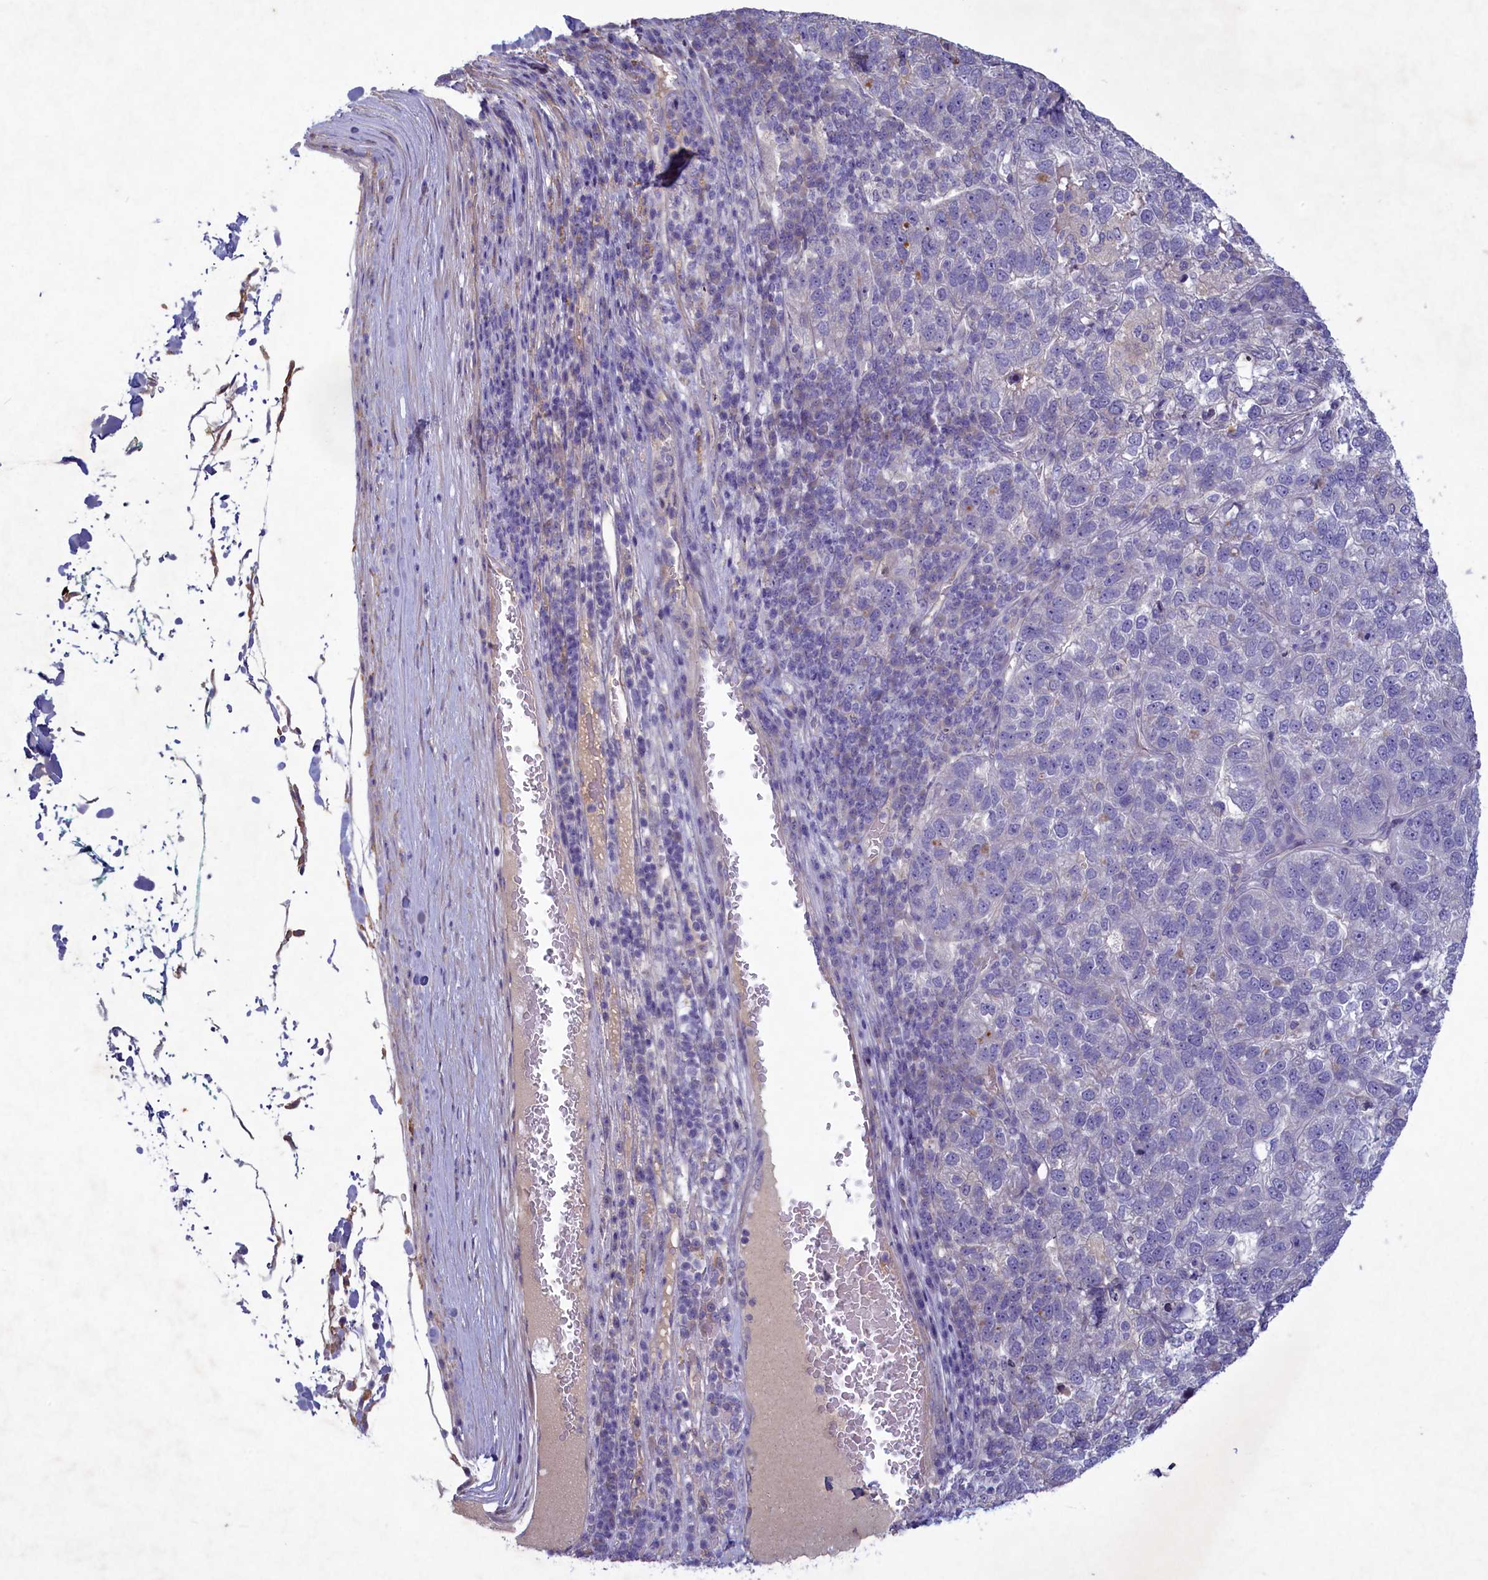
{"staining": {"intensity": "negative", "quantity": "none", "location": "none"}, "tissue": "pancreatic cancer", "cell_type": "Tumor cells", "image_type": "cancer", "snomed": [{"axis": "morphology", "description": "Adenocarcinoma, NOS"}, {"axis": "topography", "description": "Pancreas"}], "caption": "The histopathology image exhibits no staining of tumor cells in pancreatic cancer (adenocarcinoma). Brightfield microscopy of IHC stained with DAB (brown) and hematoxylin (blue), captured at high magnification.", "gene": "PLEKHG6", "patient": {"sex": "female", "age": 61}}